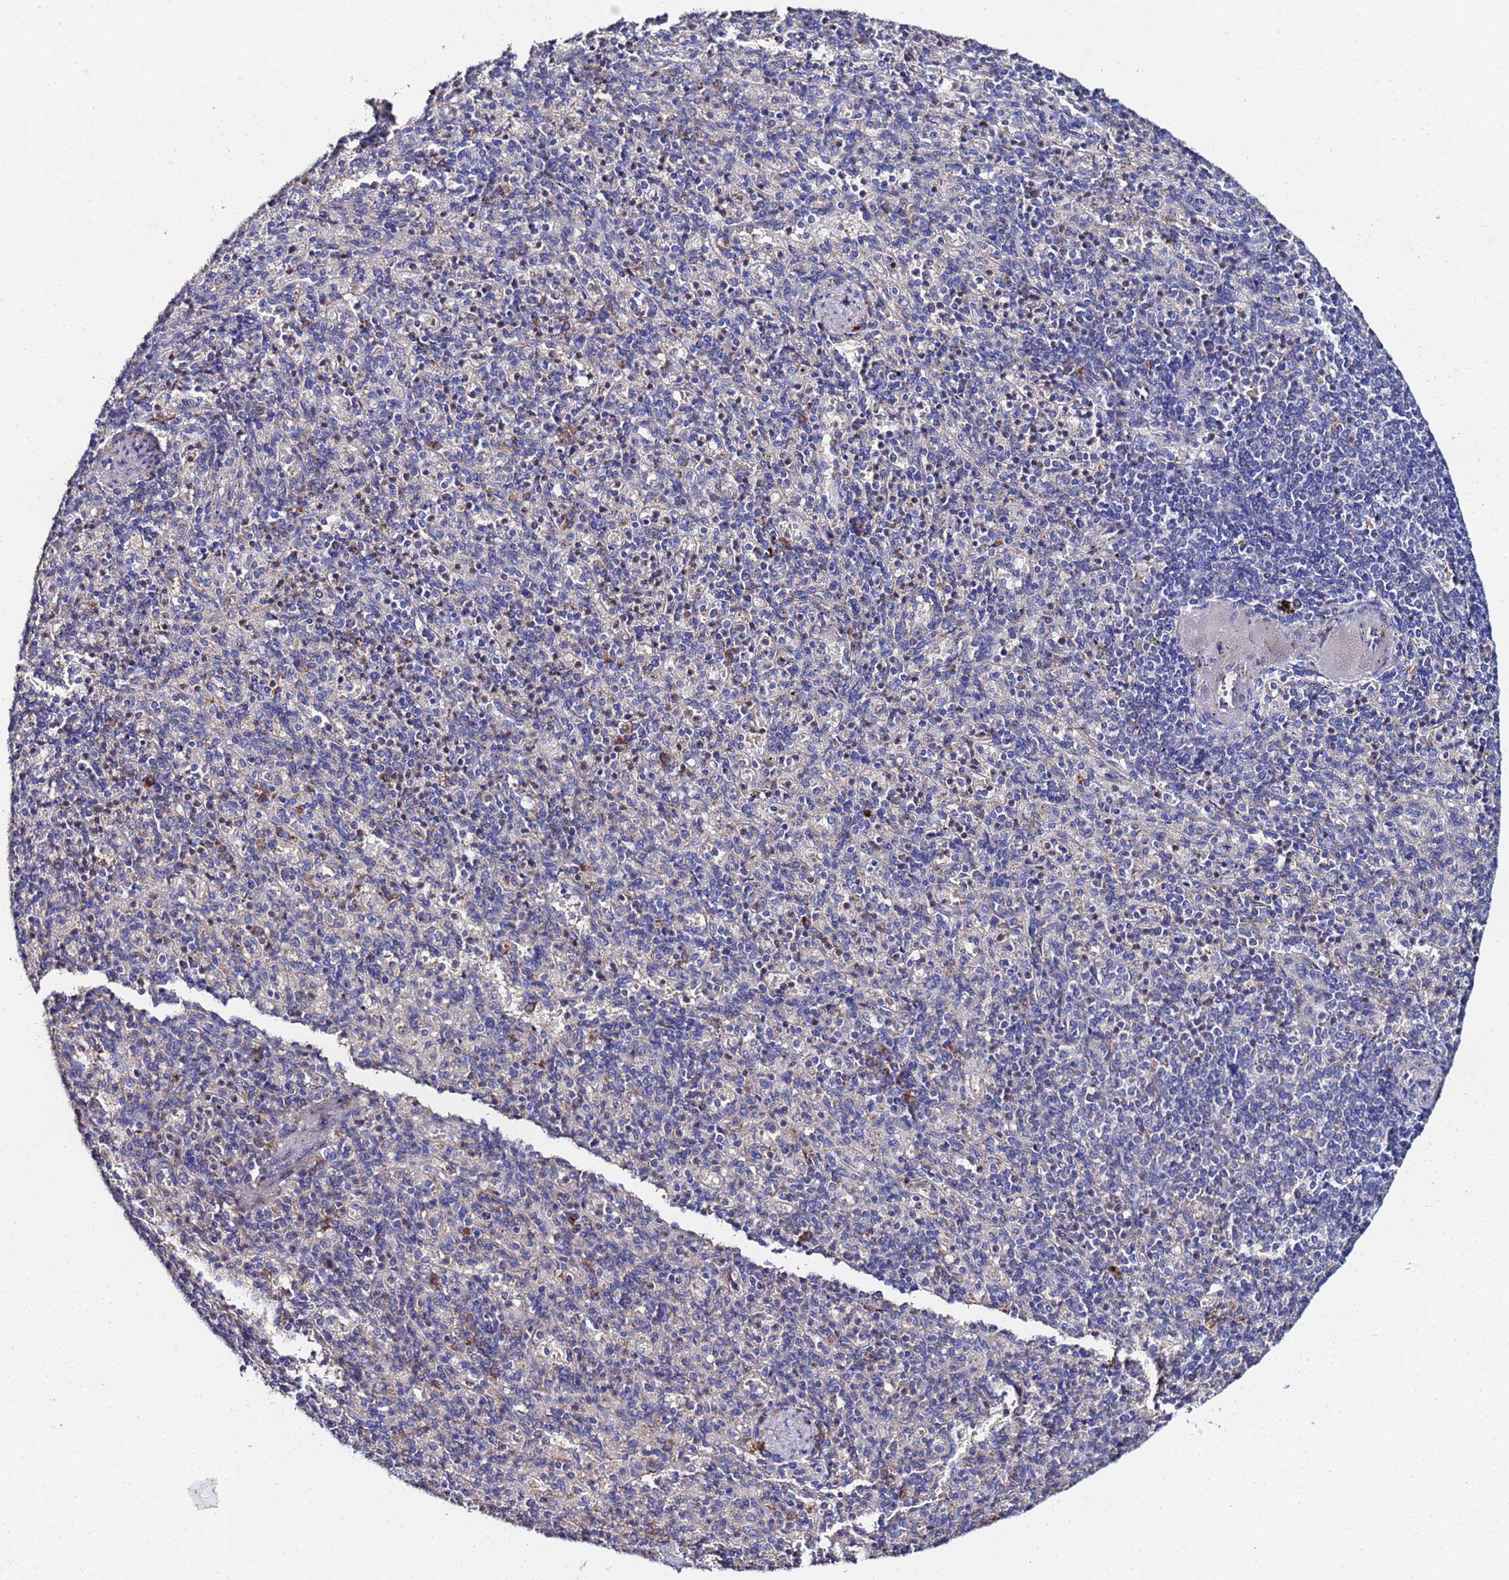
{"staining": {"intensity": "weak", "quantity": "<25%", "location": "cytoplasmic/membranous"}, "tissue": "spleen", "cell_type": "Cells in red pulp", "image_type": "normal", "snomed": [{"axis": "morphology", "description": "Normal tissue, NOS"}, {"axis": "topography", "description": "Spleen"}], "caption": "Immunohistochemistry image of benign spleen: spleen stained with DAB (3,3'-diaminobenzidine) demonstrates no significant protein staining in cells in red pulp.", "gene": "TCP10L", "patient": {"sex": "female", "age": 74}}